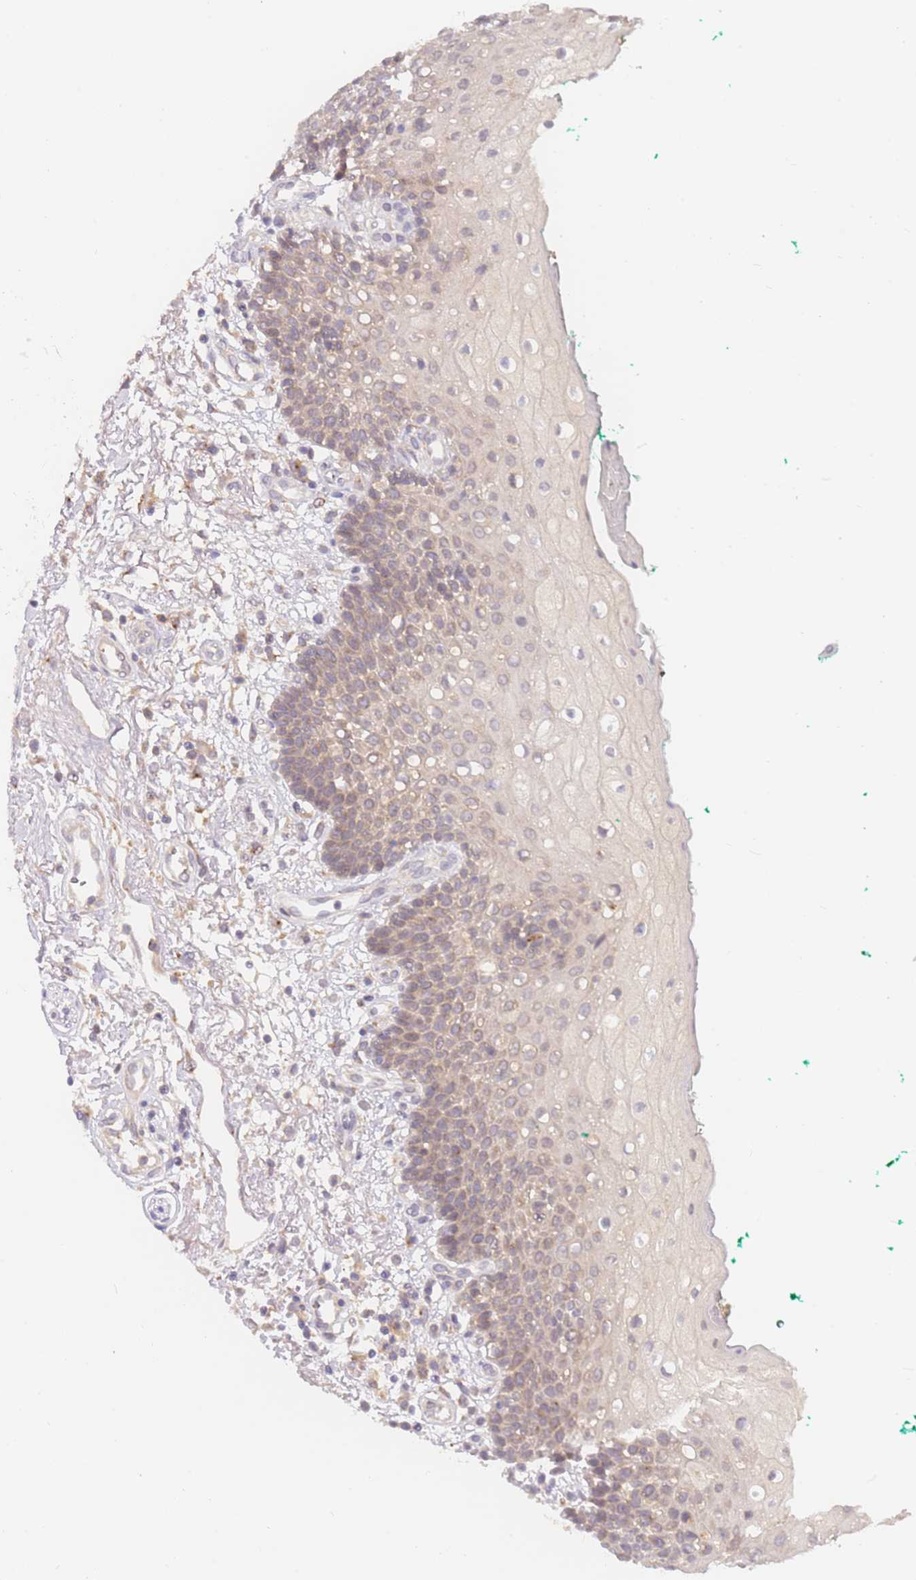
{"staining": {"intensity": "weak", "quantity": "25%-75%", "location": "cytoplasmic/membranous"}, "tissue": "oral mucosa", "cell_type": "Squamous epithelial cells", "image_type": "normal", "snomed": [{"axis": "morphology", "description": "Normal tissue, NOS"}, {"axis": "morphology", "description": "Squamous cell carcinoma, NOS"}, {"axis": "topography", "description": "Oral tissue"}, {"axis": "topography", "description": "Tounge, NOS"}, {"axis": "topography", "description": "Head-Neck"}], "caption": "The photomicrograph demonstrates immunohistochemical staining of normal oral mucosa. There is weak cytoplasmic/membranous positivity is identified in approximately 25%-75% of squamous epithelial cells. The staining is performed using DAB brown chromogen to label protein expression. The nuclei are counter-stained blue using hematoxylin.", "gene": "ZNF577", "patient": {"sex": "male", "age": 79}}